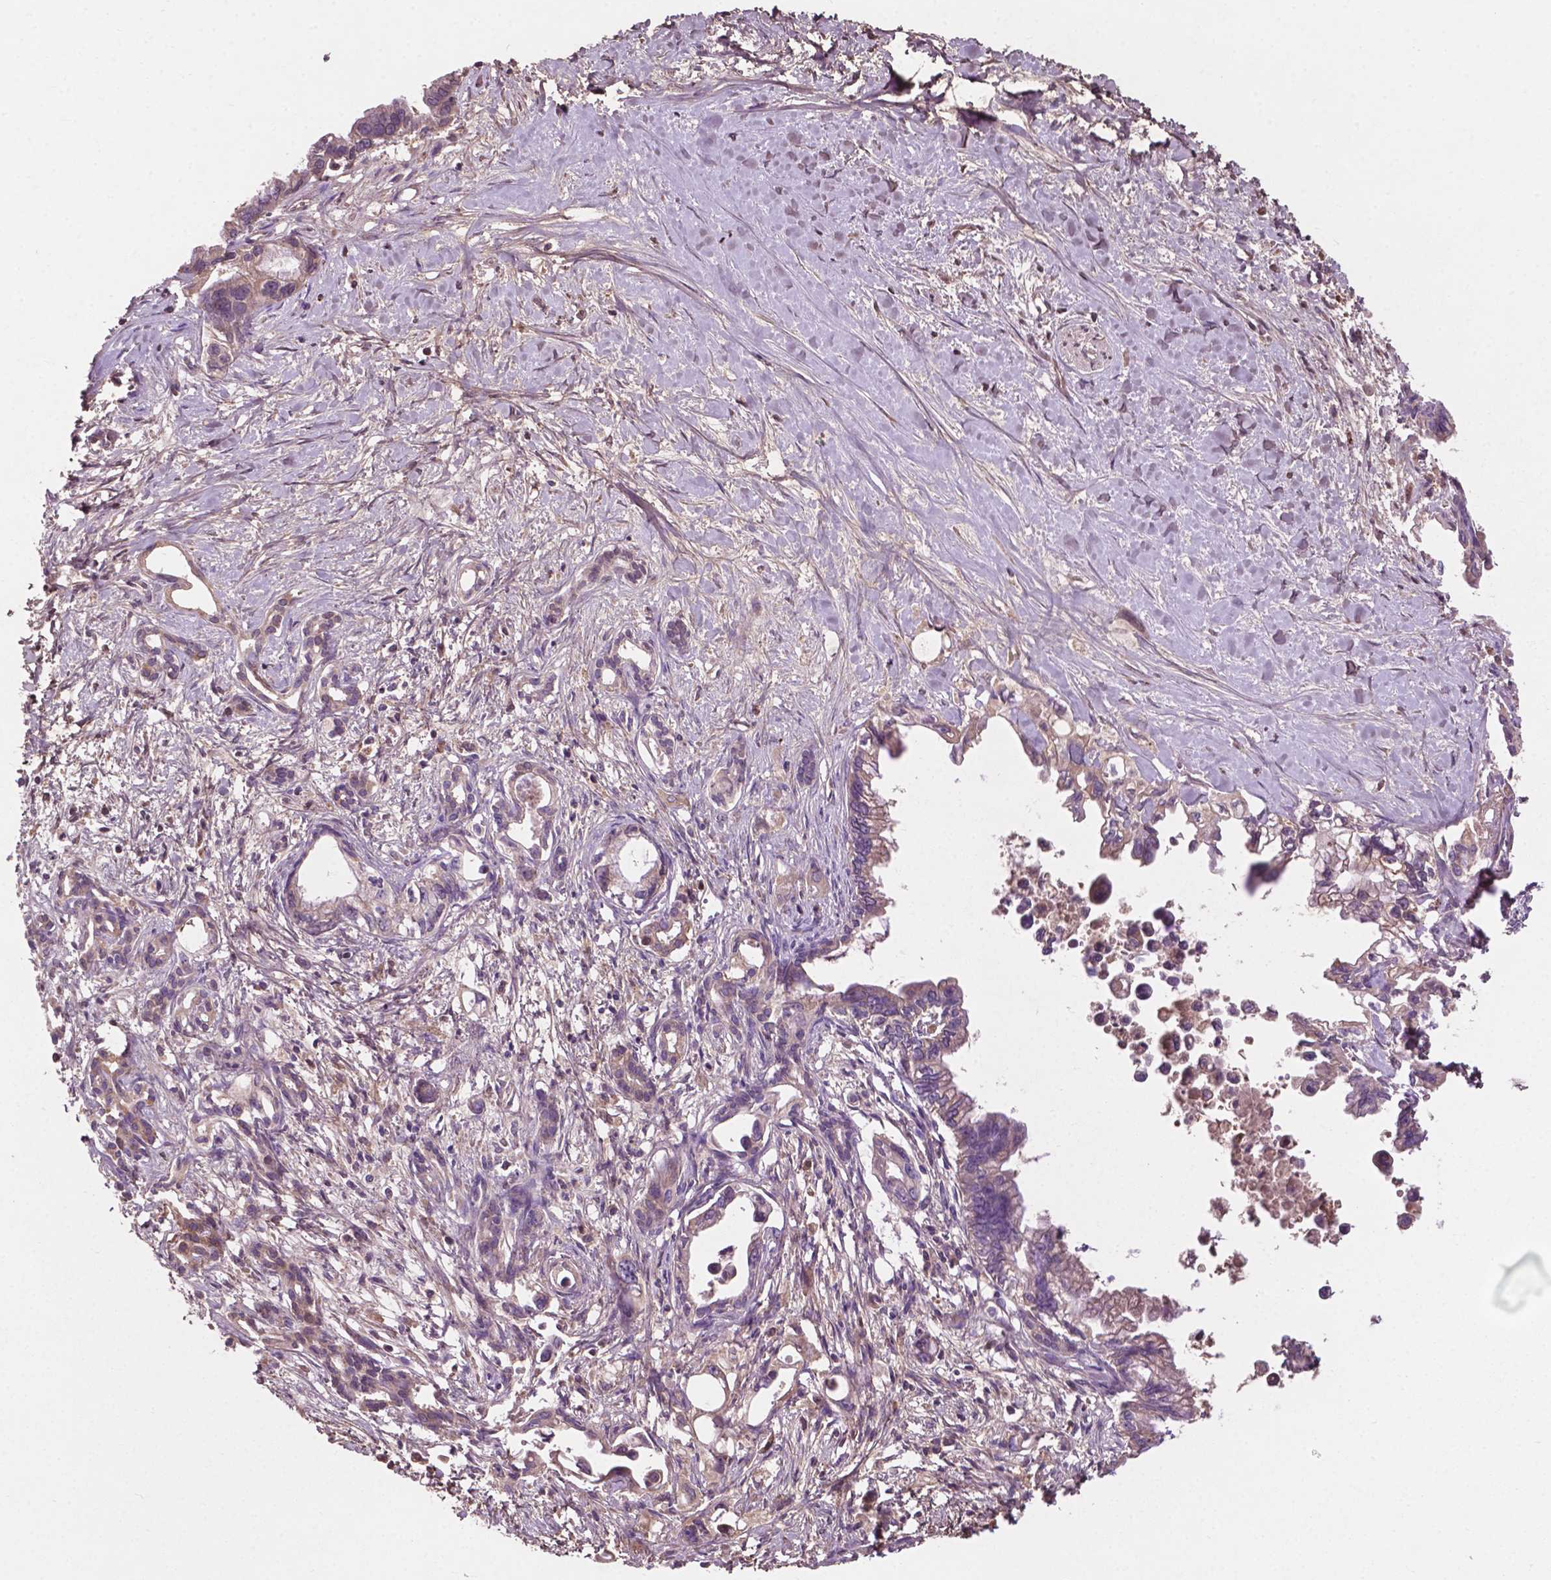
{"staining": {"intensity": "negative", "quantity": "none", "location": "none"}, "tissue": "pancreatic cancer", "cell_type": "Tumor cells", "image_type": "cancer", "snomed": [{"axis": "morphology", "description": "Adenocarcinoma, NOS"}, {"axis": "topography", "description": "Pancreas"}], "caption": "Tumor cells are negative for protein expression in human pancreatic cancer.", "gene": "GJA9", "patient": {"sex": "male", "age": 61}}